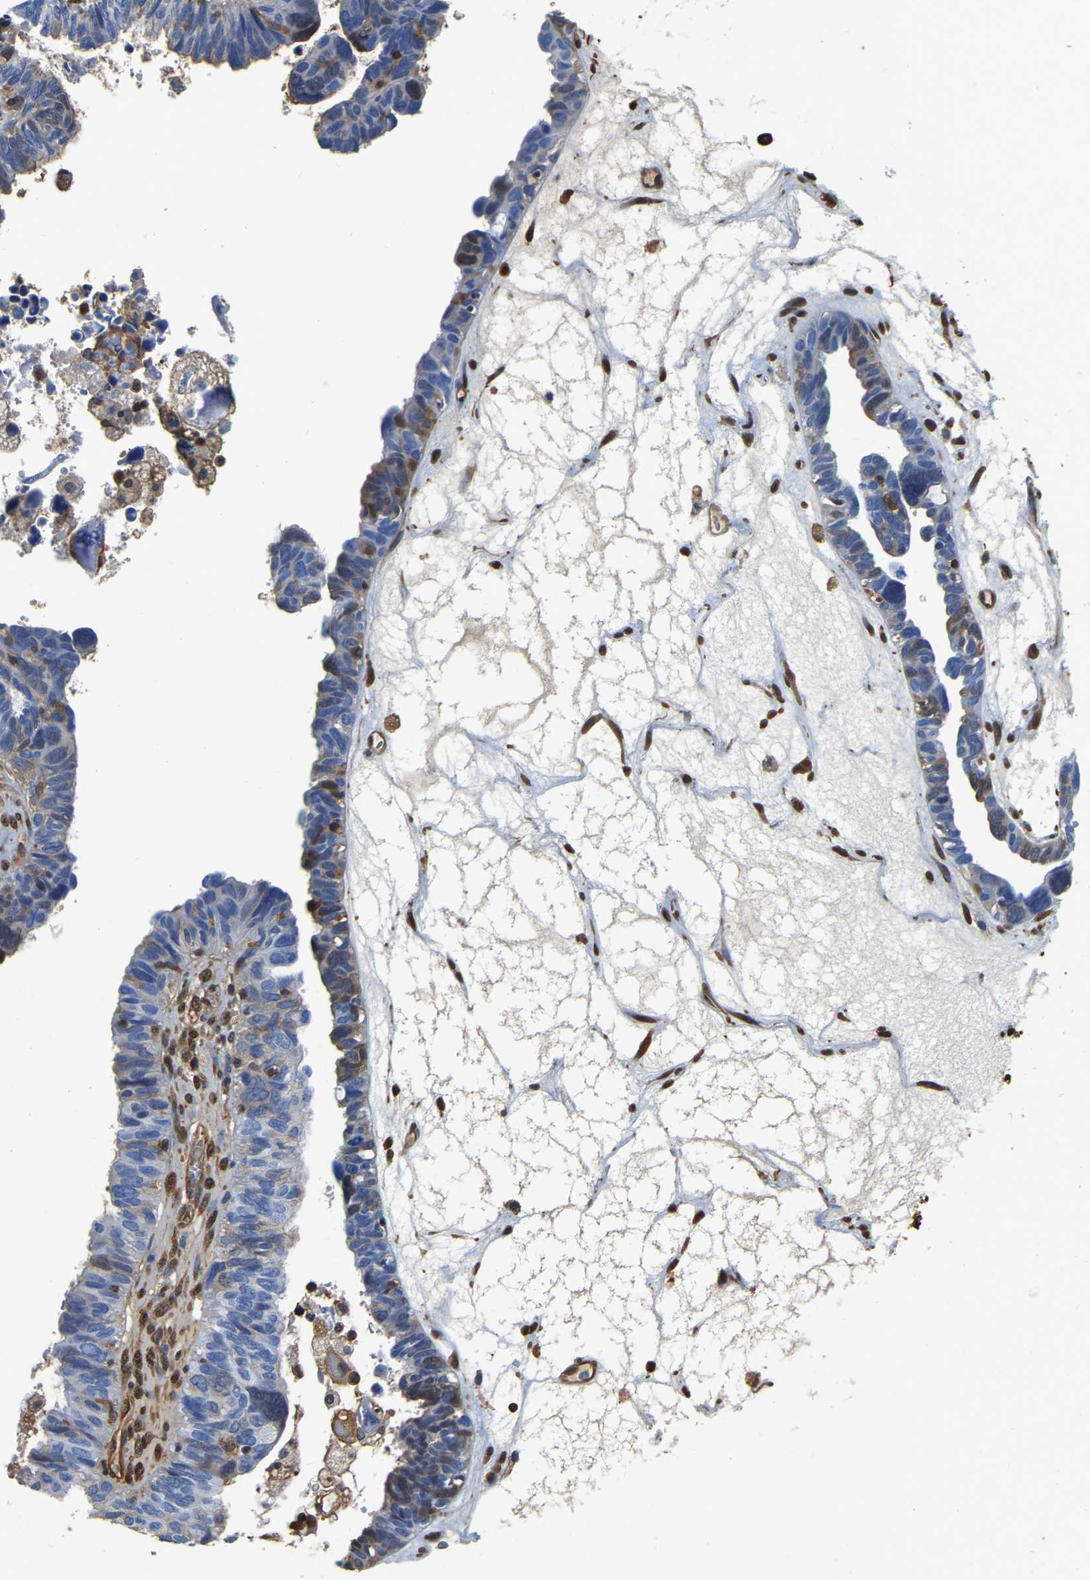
{"staining": {"intensity": "negative", "quantity": "none", "location": "none"}, "tissue": "ovarian cancer", "cell_type": "Tumor cells", "image_type": "cancer", "snomed": [{"axis": "morphology", "description": "Cystadenocarcinoma, serous, NOS"}, {"axis": "topography", "description": "Ovary"}], "caption": "IHC photomicrograph of human ovarian cancer (serous cystadenocarcinoma) stained for a protein (brown), which demonstrates no positivity in tumor cells.", "gene": "LDHB", "patient": {"sex": "female", "age": 79}}